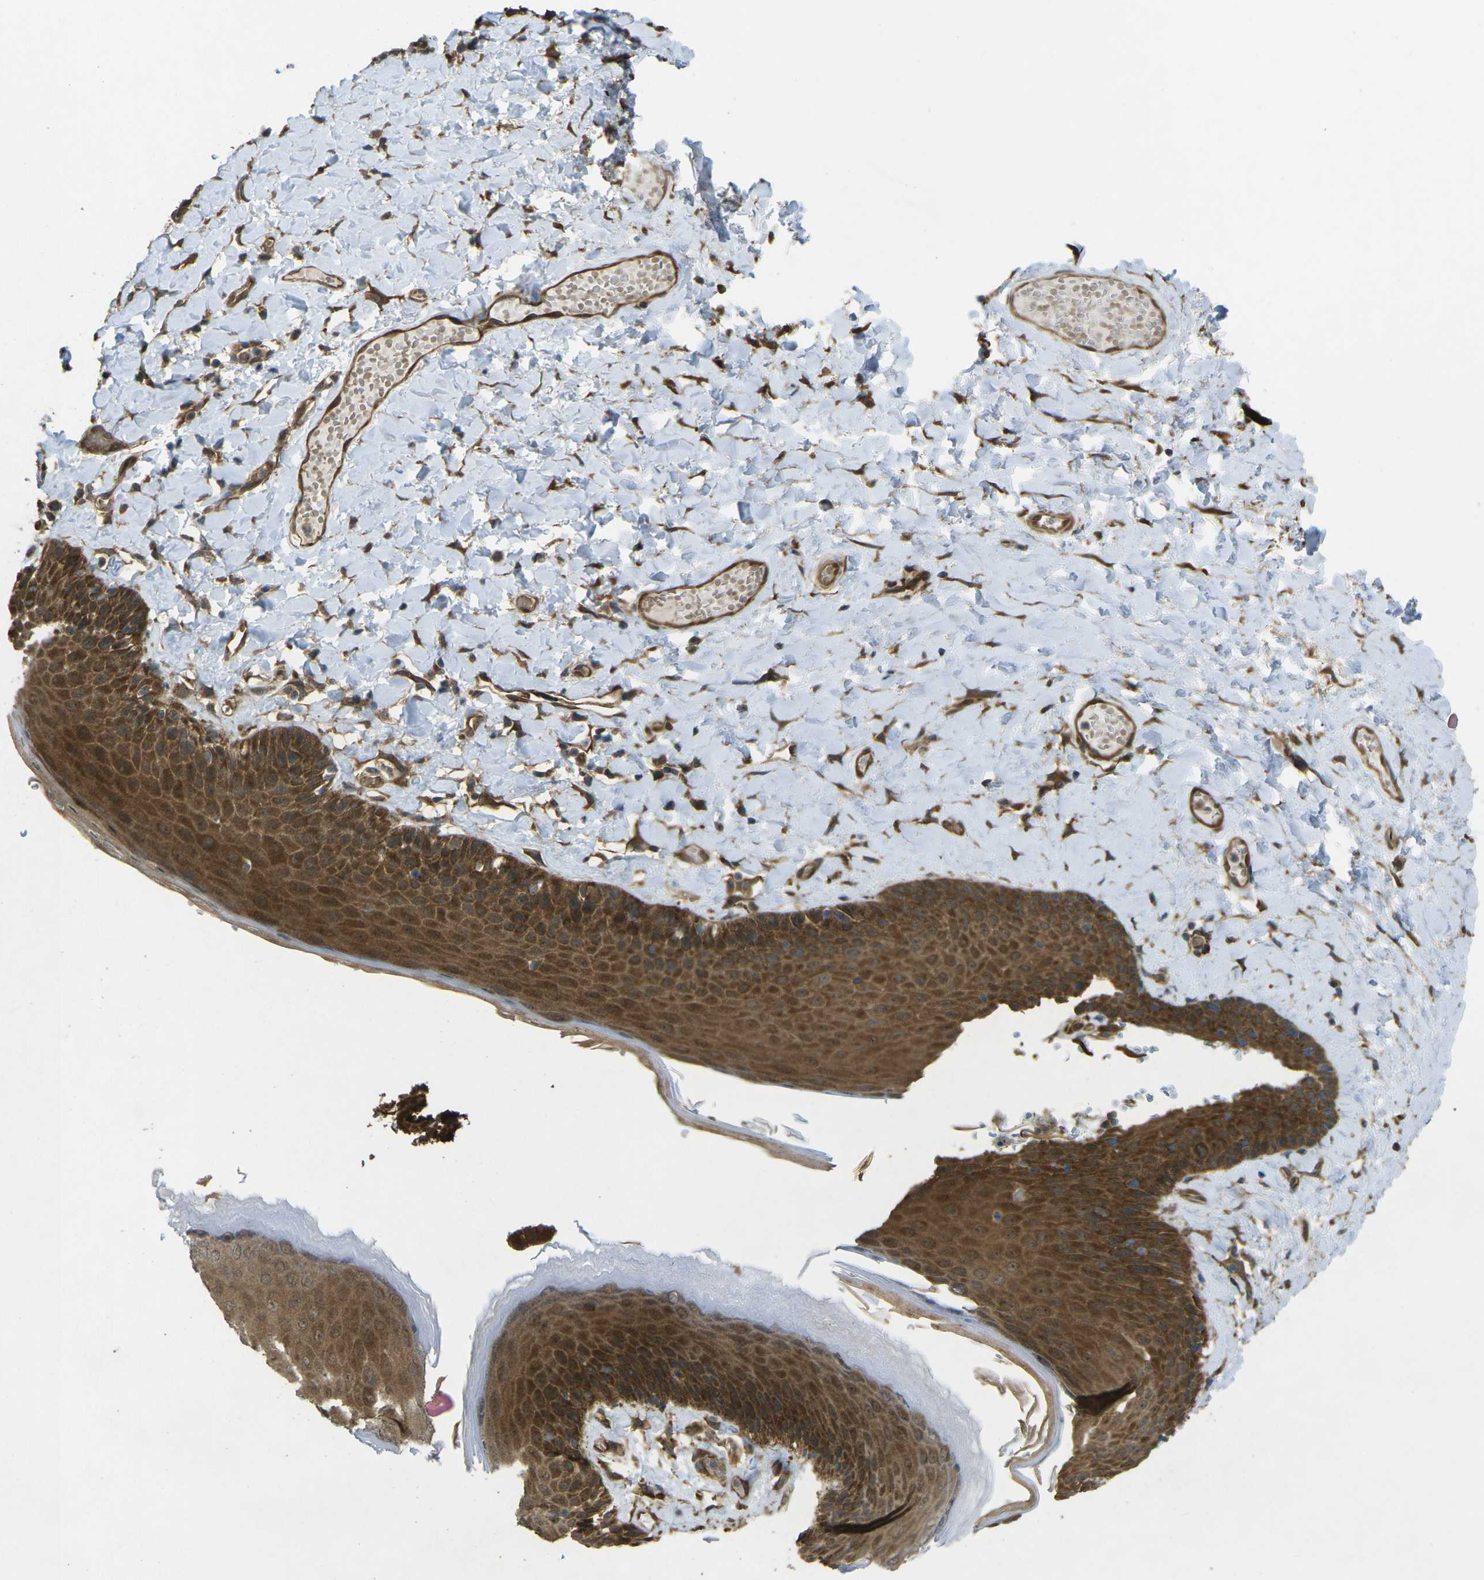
{"staining": {"intensity": "strong", "quantity": ">75%", "location": "cytoplasmic/membranous"}, "tissue": "skin", "cell_type": "Epidermal cells", "image_type": "normal", "snomed": [{"axis": "morphology", "description": "Normal tissue, NOS"}, {"axis": "topography", "description": "Anal"}], "caption": "Brown immunohistochemical staining in normal skin displays strong cytoplasmic/membranous positivity in approximately >75% of epidermal cells.", "gene": "CHMP3", "patient": {"sex": "male", "age": 69}}